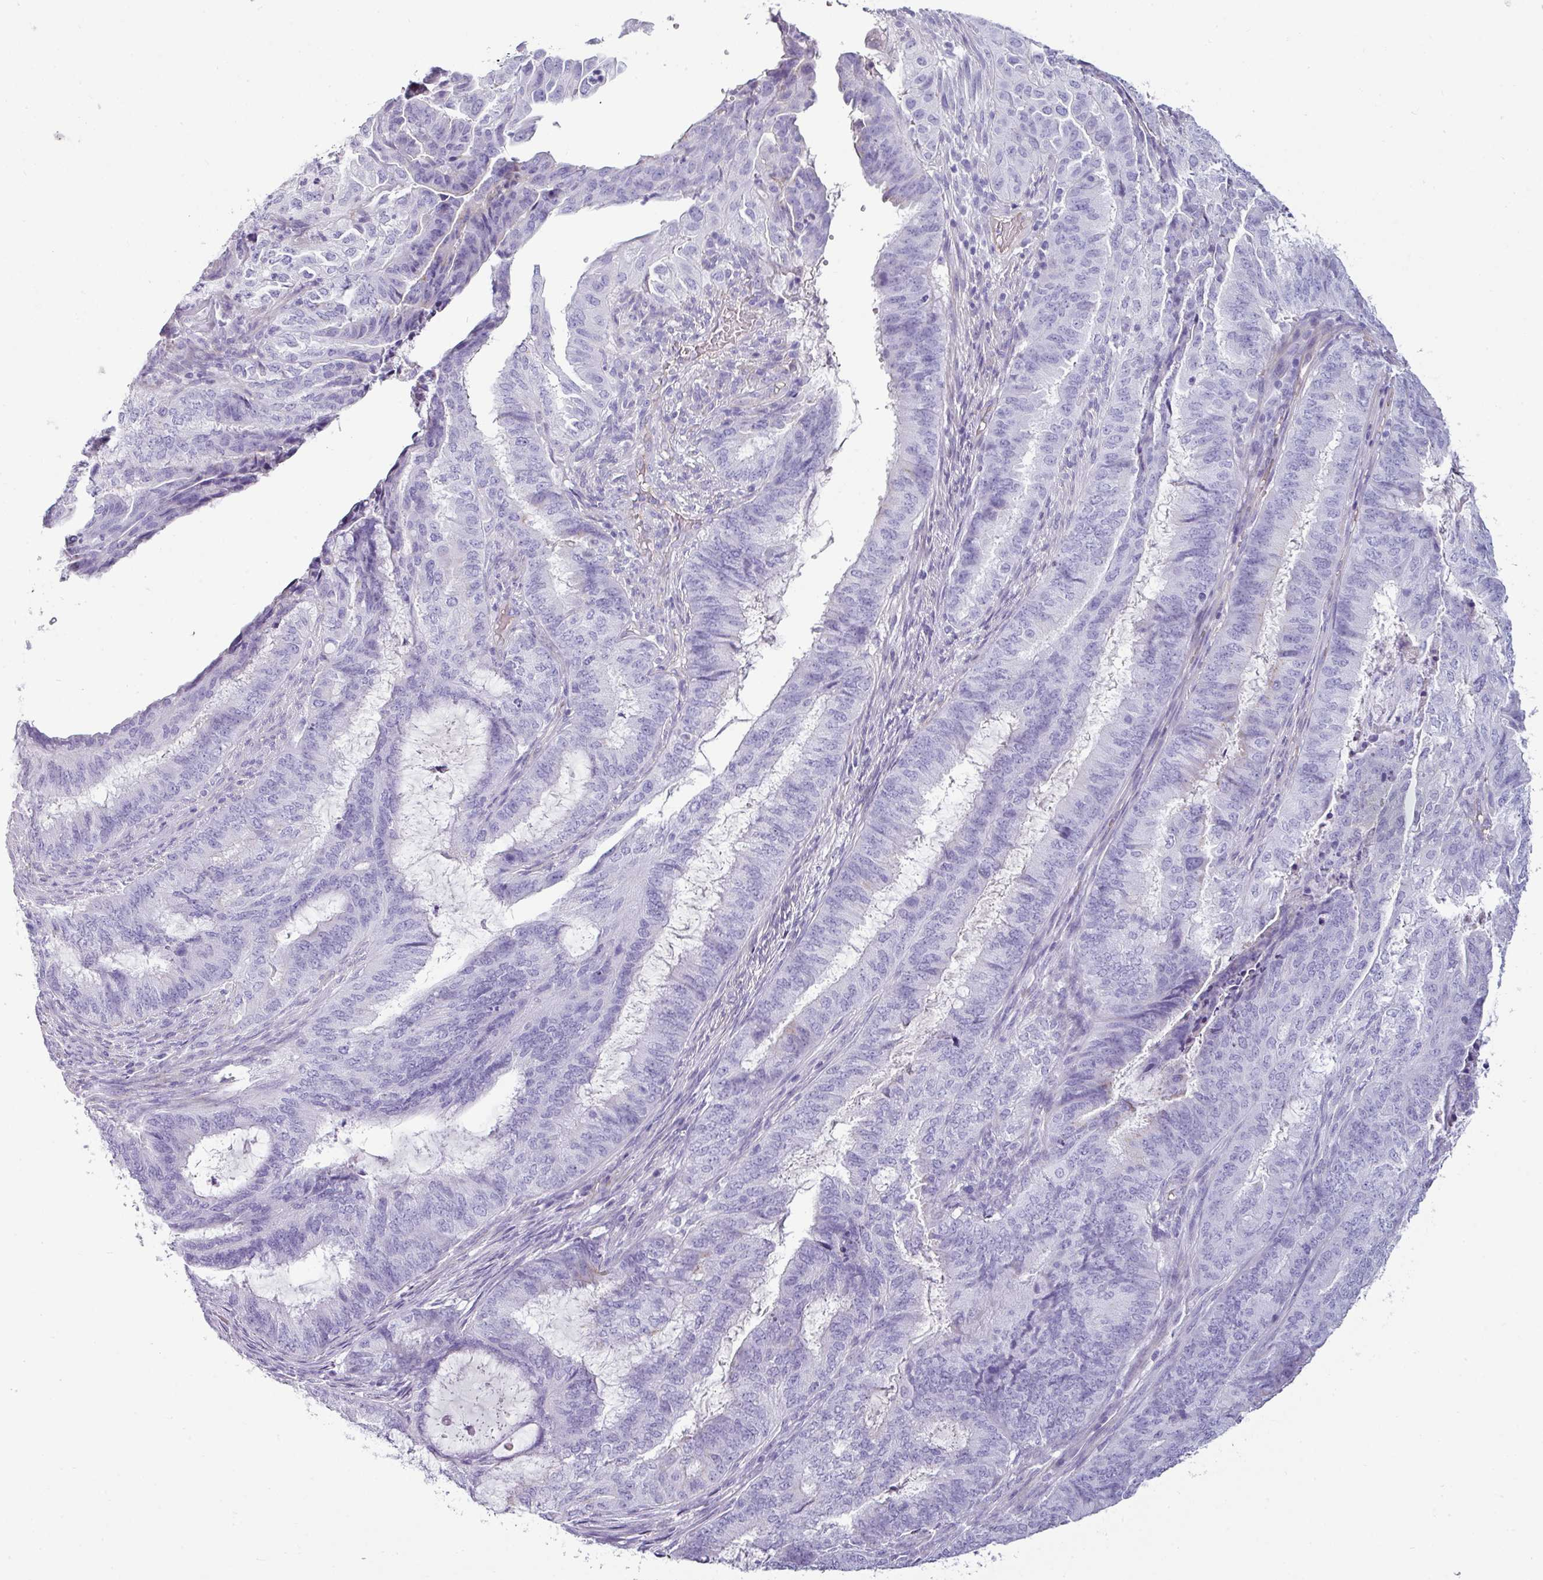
{"staining": {"intensity": "negative", "quantity": "none", "location": "none"}, "tissue": "endometrial cancer", "cell_type": "Tumor cells", "image_type": "cancer", "snomed": [{"axis": "morphology", "description": "Adenocarcinoma, NOS"}, {"axis": "topography", "description": "Endometrium"}], "caption": "Immunohistochemical staining of adenocarcinoma (endometrial) reveals no significant positivity in tumor cells.", "gene": "VCX2", "patient": {"sex": "female", "age": 51}}